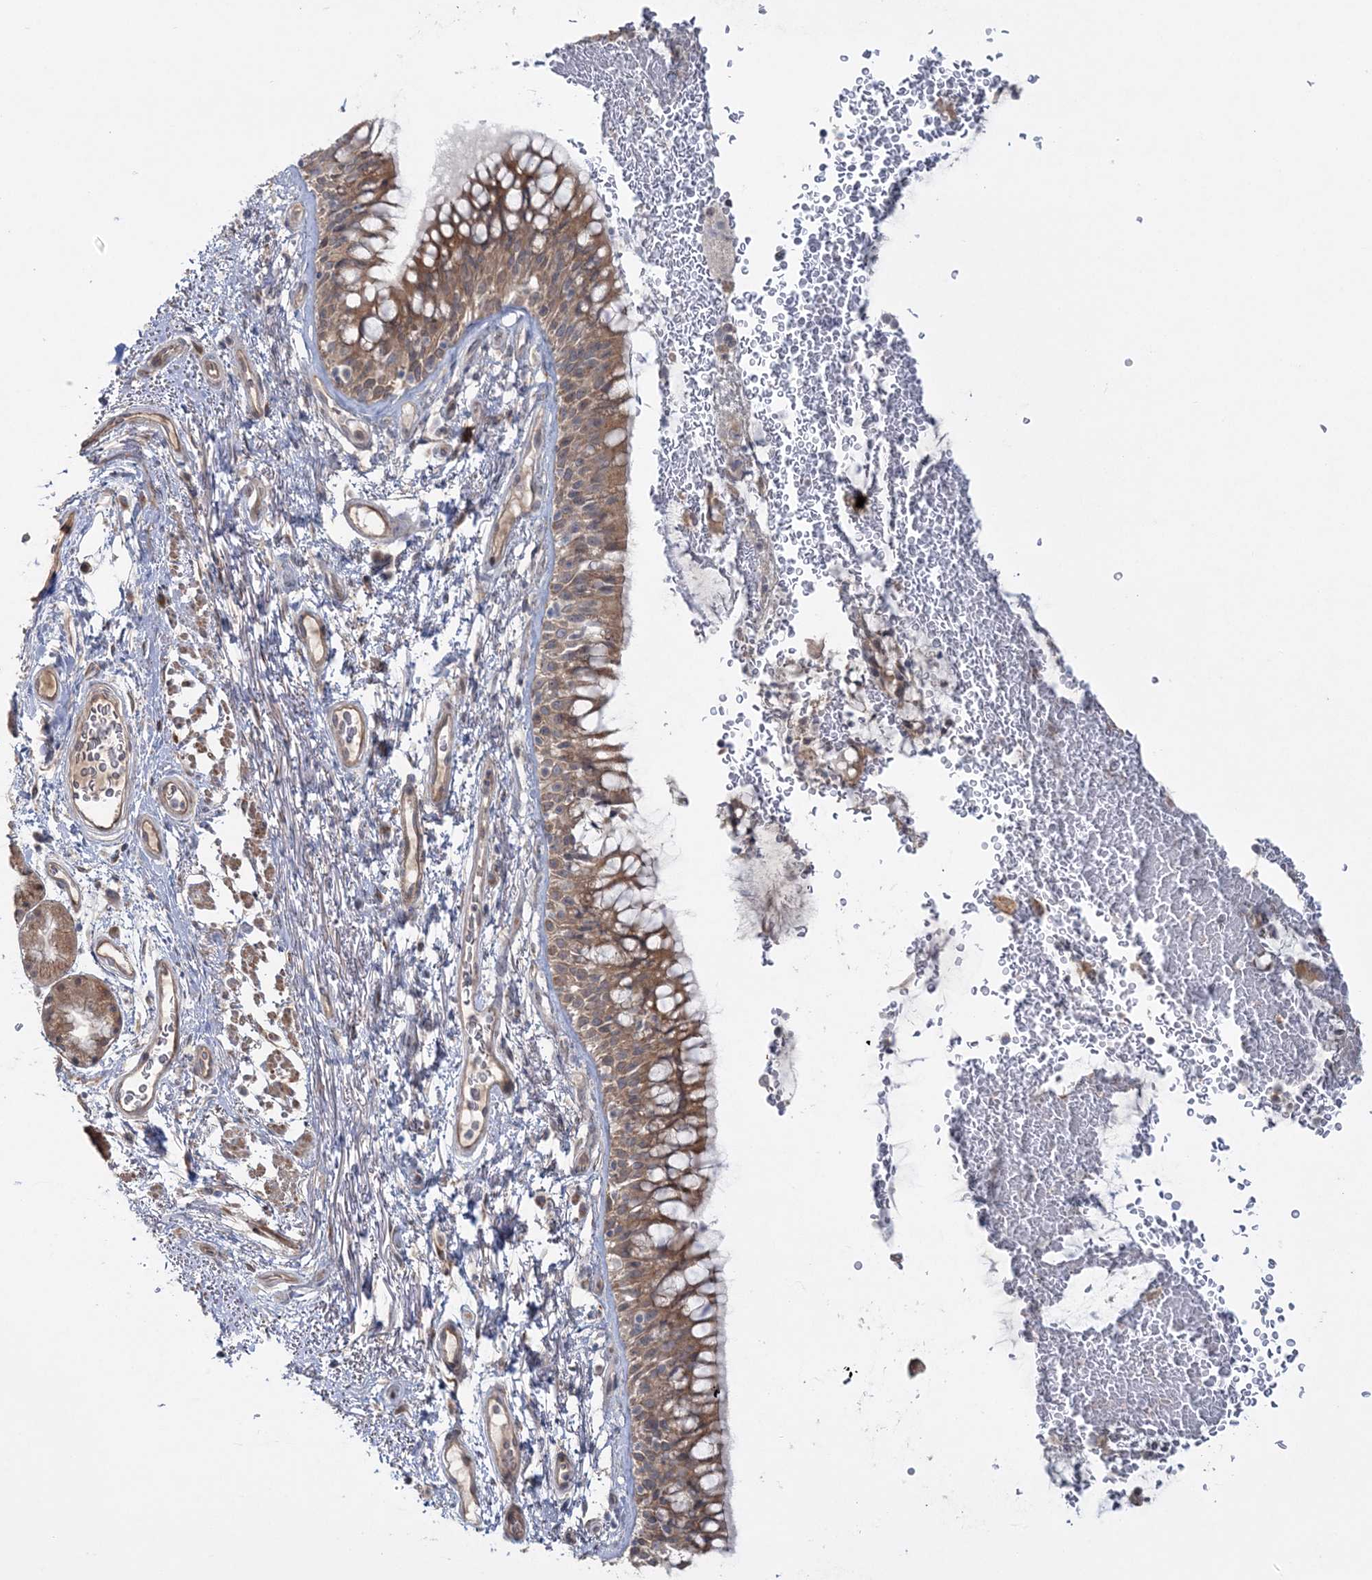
{"staining": {"intensity": "moderate", "quantity": ">75%", "location": "cytoplasmic/membranous"}, "tissue": "bronchus", "cell_type": "Respiratory epithelial cells", "image_type": "normal", "snomed": [{"axis": "morphology", "description": "Normal tissue, NOS"}, {"axis": "topography", "description": "Cartilage tissue"}, {"axis": "topography", "description": "Bronchus"}], "caption": "Immunohistochemistry (DAB) staining of benign bronchus displays moderate cytoplasmic/membranous protein positivity in about >75% of respiratory epithelial cells.", "gene": "MOCS2", "patient": {"sex": "female", "age": 73}}